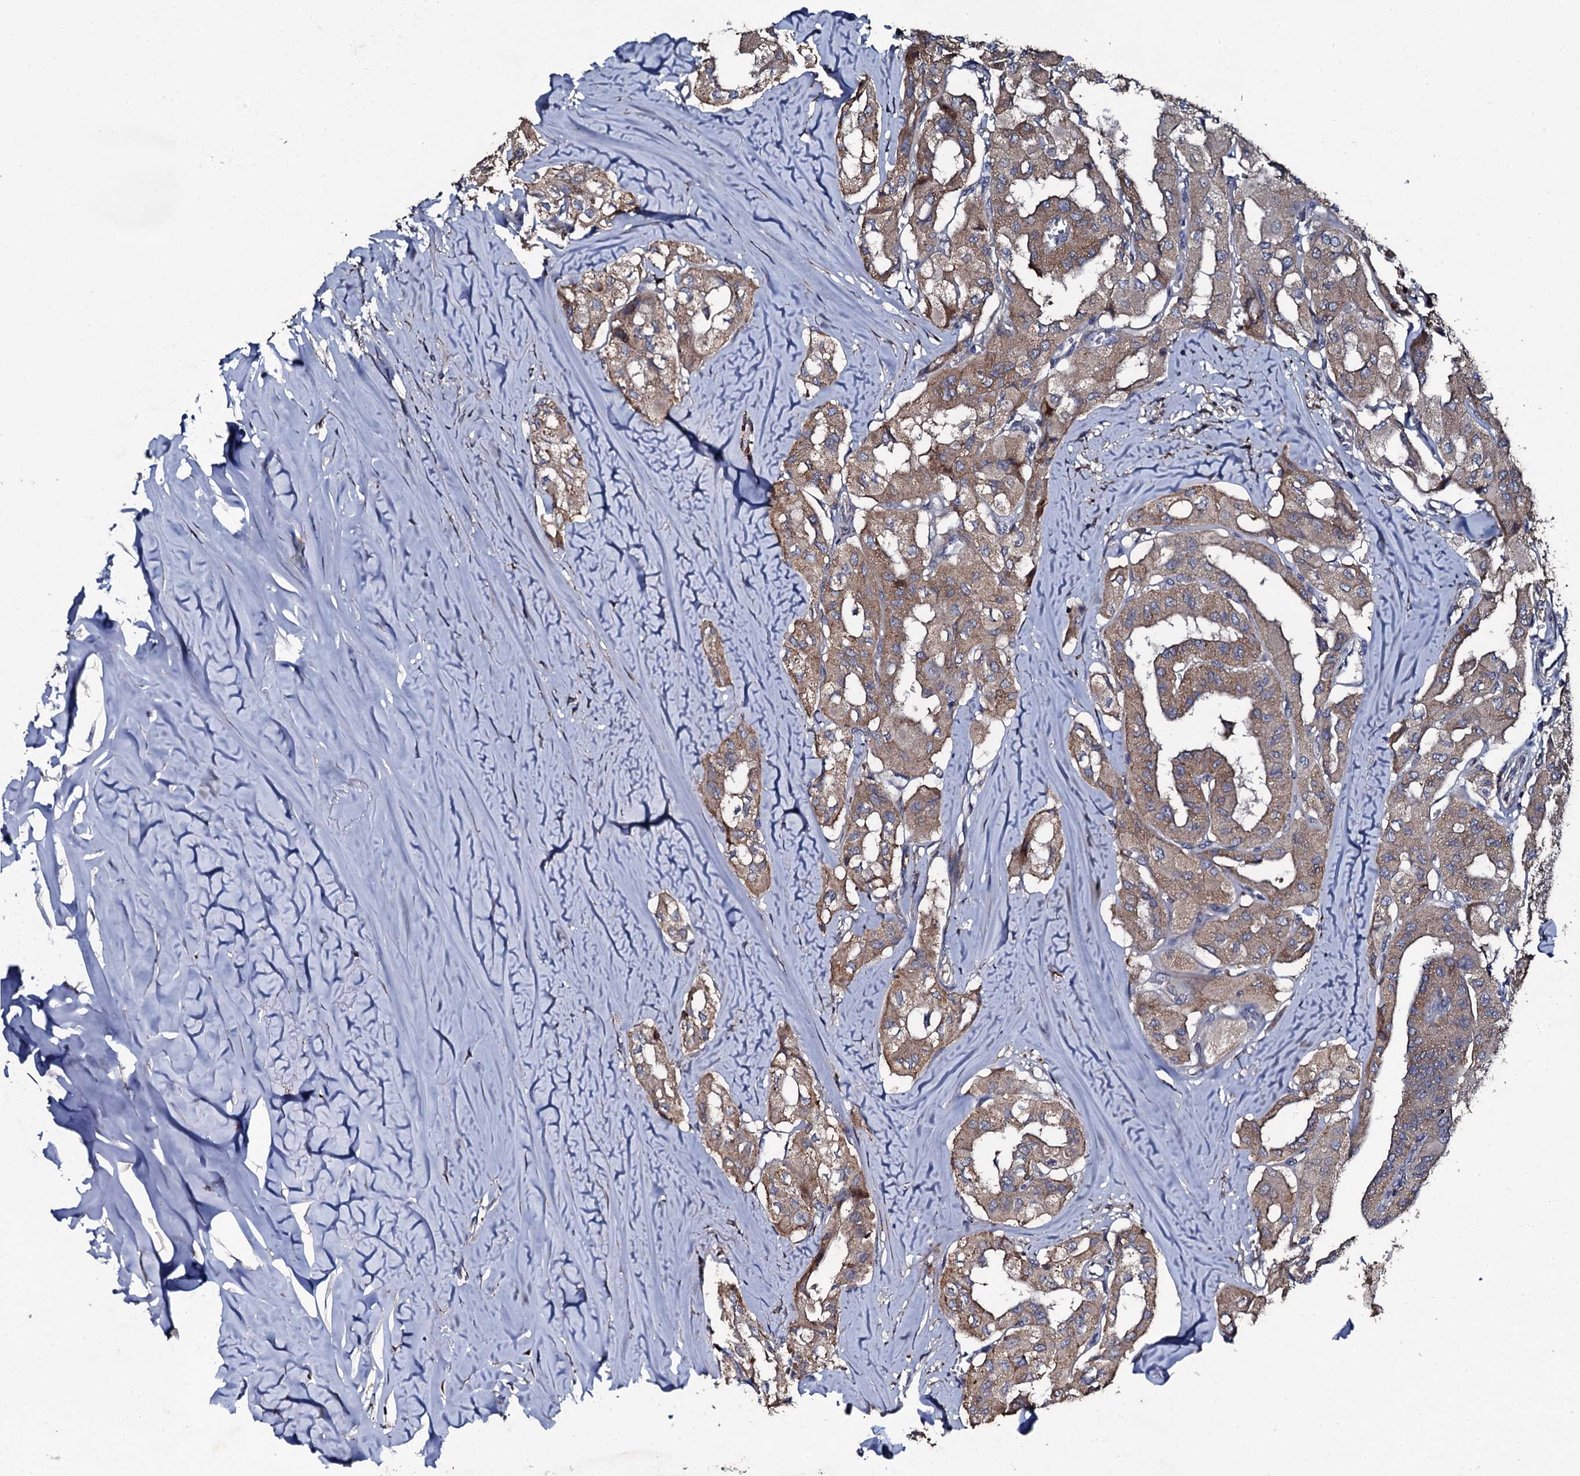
{"staining": {"intensity": "moderate", "quantity": ">75%", "location": "cytoplasmic/membranous"}, "tissue": "thyroid cancer", "cell_type": "Tumor cells", "image_type": "cancer", "snomed": [{"axis": "morphology", "description": "Papillary adenocarcinoma, NOS"}, {"axis": "topography", "description": "Thyroid gland"}], "caption": "Thyroid cancer (papillary adenocarcinoma) was stained to show a protein in brown. There is medium levels of moderate cytoplasmic/membranous expression in approximately >75% of tumor cells.", "gene": "LRRC28", "patient": {"sex": "female", "age": 59}}